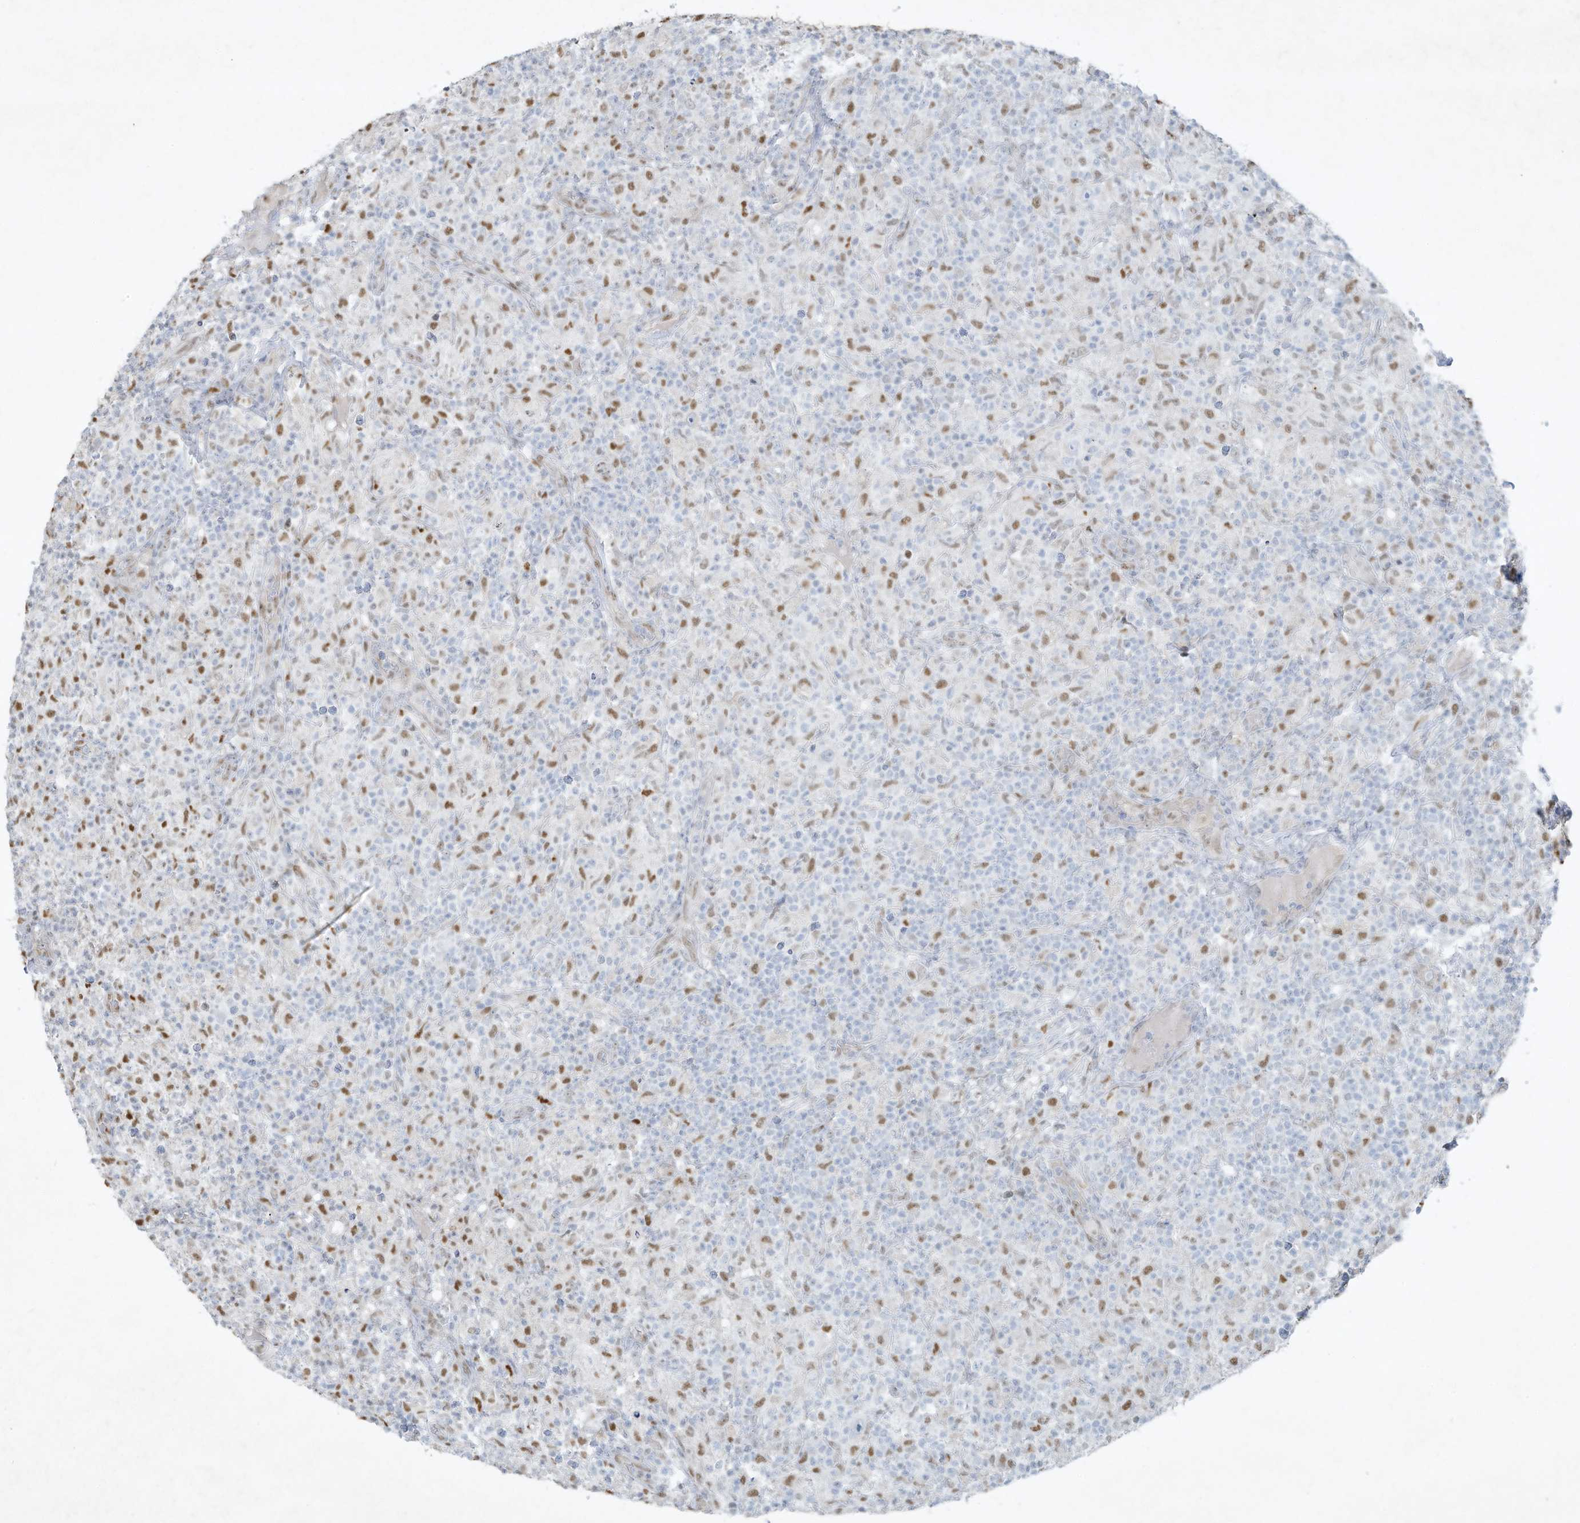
{"staining": {"intensity": "negative", "quantity": "none", "location": "none"}, "tissue": "lymphoma", "cell_type": "Tumor cells", "image_type": "cancer", "snomed": [{"axis": "morphology", "description": "Hodgkin's disease, NOS"}, {"axis": "topography", "description": "Lymph node"}], "caption": "Immunohistochemistry histopathology image of neoplastic tissue: lymphoma stained with DAB (3,3'-diaminobenzidine) exhibits no significant protein expression in tumor cells.", "gene": "TUBE1", "patient": {"sex": "male", "age": 70}}